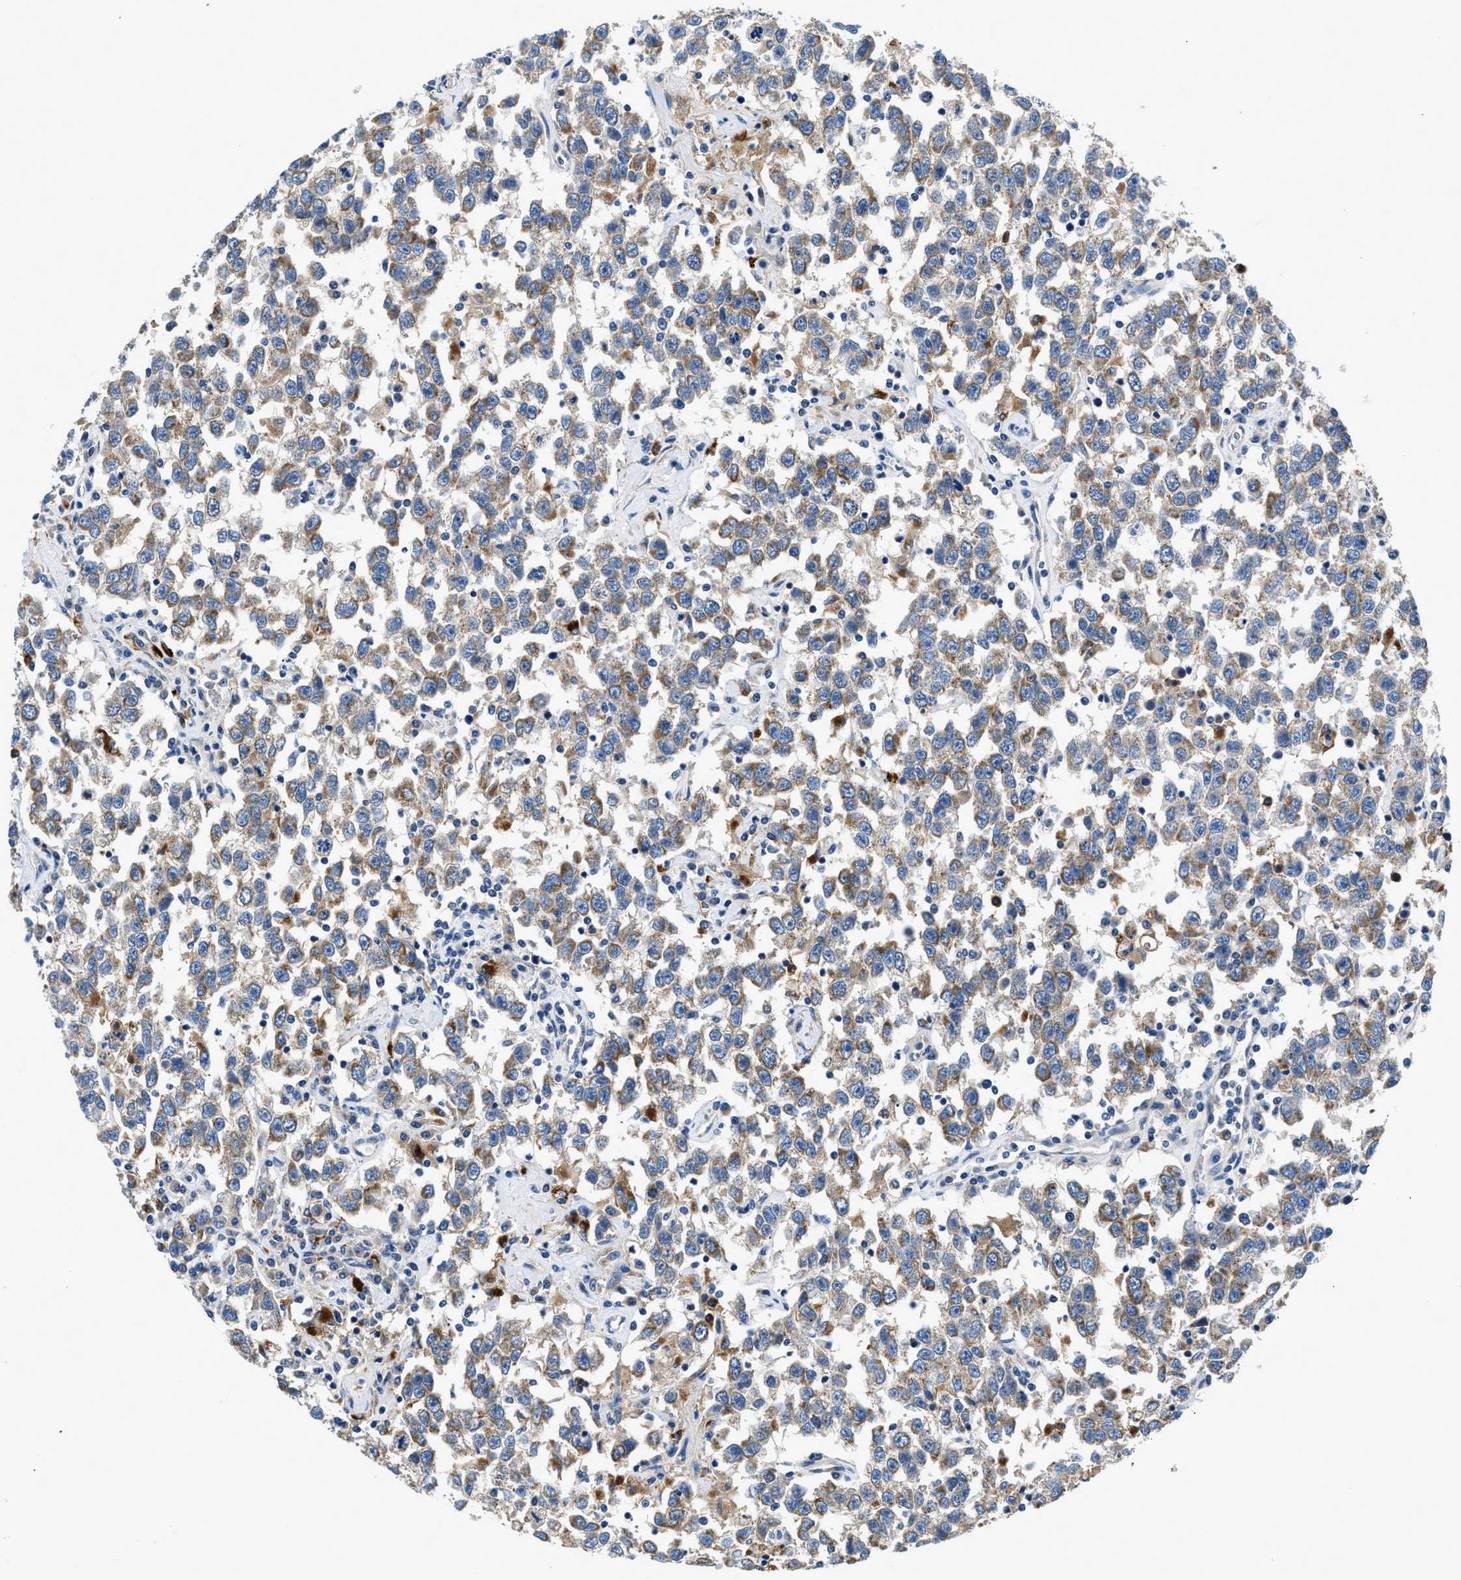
{"staining": {"intensity": "moderate", "quantity": "25%-75%", "location": "cytoplasmic/membranous"}, "tissue": "testis cancer", "cell_type": "Tumor cells", "image_type": "cancer", "snomed": [{"axis": "morphology", "description": "Seminoma, NOS"}, {"axis": "topography", "description": "Testis"}], "caption": "Seminoma (testis) stained for a protein (brown) displays moderate cytoplasmic/membranous positive staining in about 25%-75% of tumor cells.", "gene": "ADGRE3", "patient": {"sex": "male", "age": 41}}